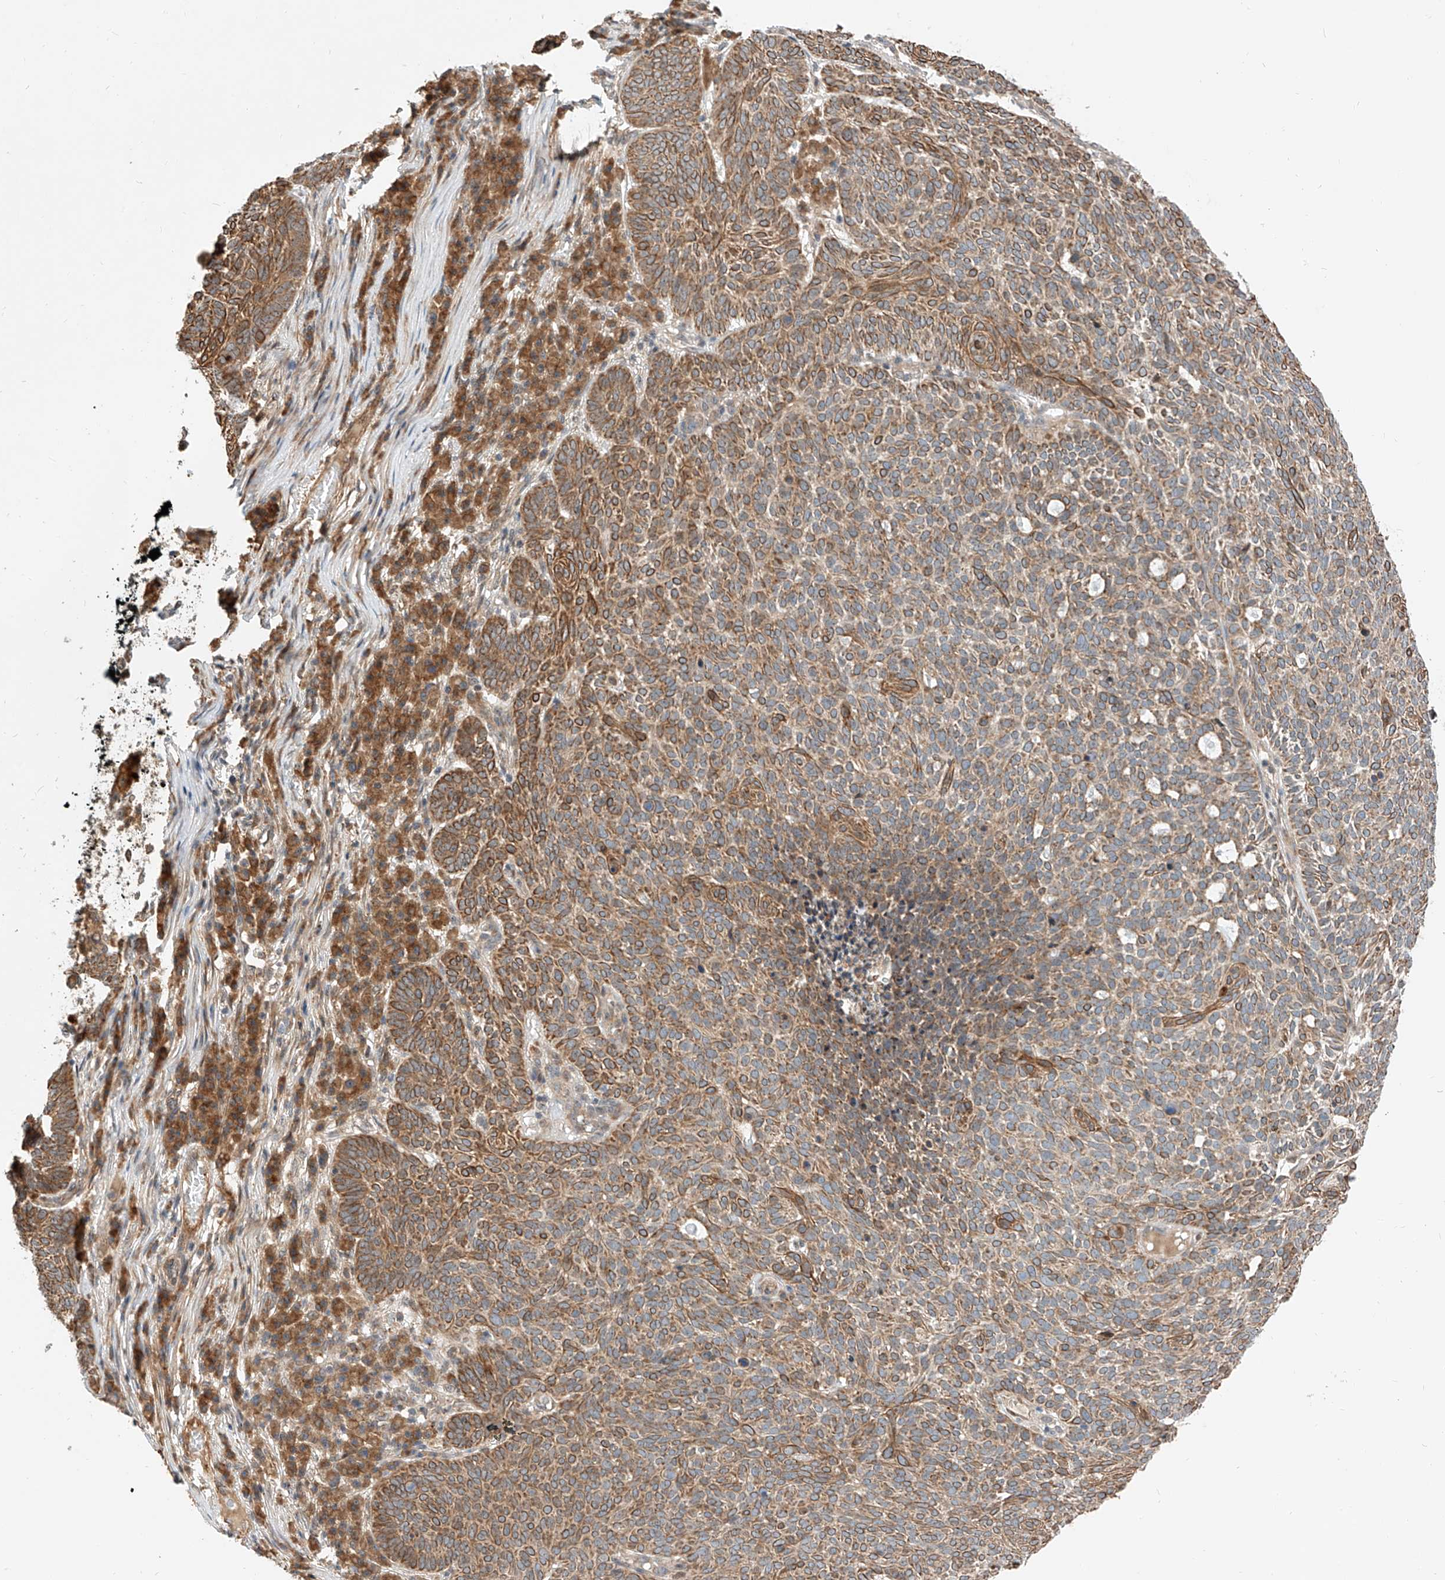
{"staining": {"intensity": "strong", "quantity": ">75%", "location": "cytoplasmic/membranous"}, "tissue": "skin cancer", "cell_type": "Tumor cells", "image_type": "cancer", "snomed": [{"axis": "morphology", "description": "Squamous cell carcinoma, NOS"}, {"axis": "topography", "description": "Skin"}], "caption": "A high amount of strong cytoplasmic/membranous expression is seen in about >75% of tumor cells in skin cancer (squamous cell carcinoma) tissue. The staining was performed using DAB to visualize the protein expression in brown, while the nuclei were stained in blue with hematoxylin (Magnification: 20x).", "gene": "CPAMD8", "patient": {"sex": "female", "age": 90}}